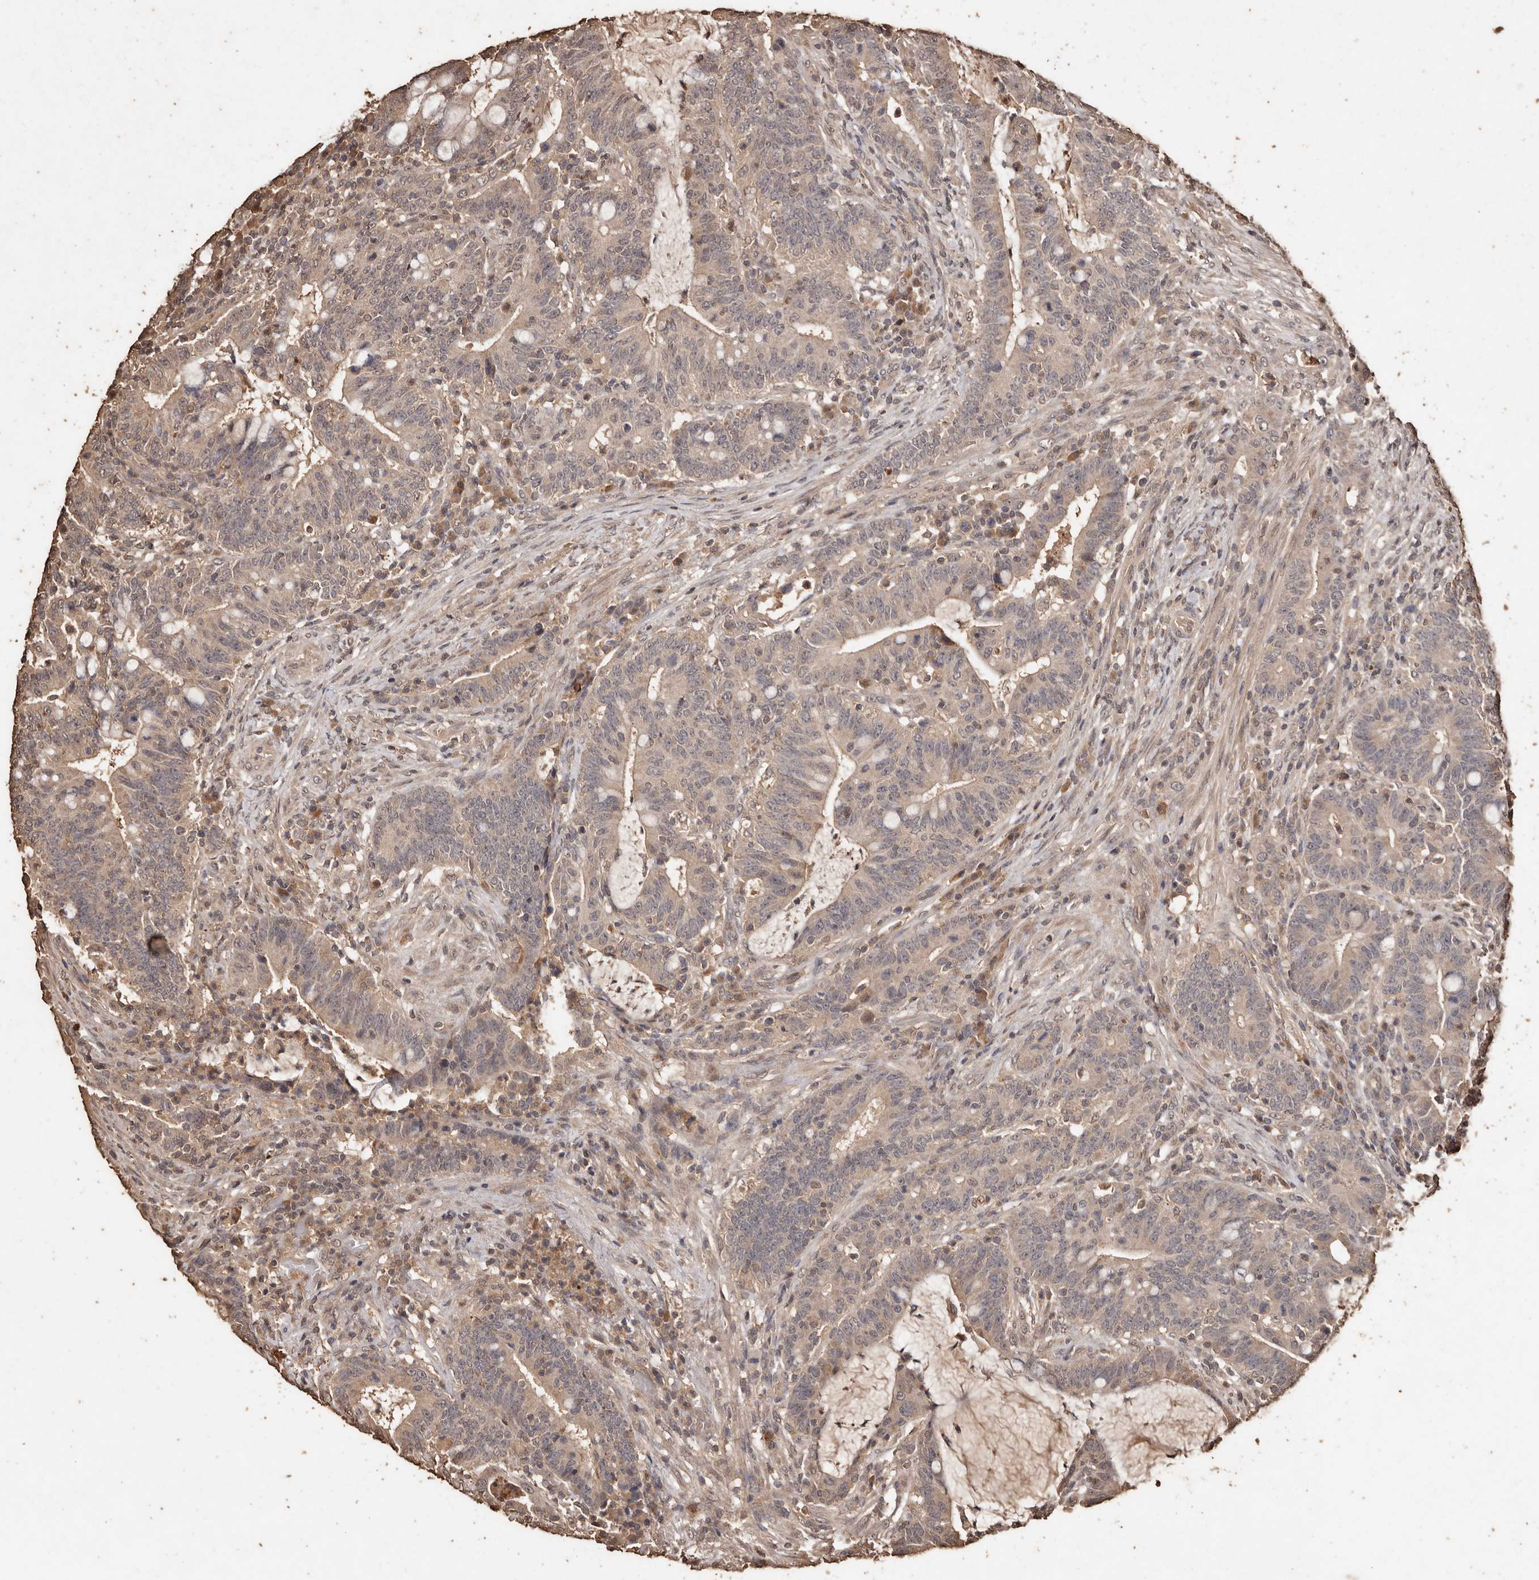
{"staining": {"intensity": "weak", "quantity": ">75%", "location": "cytoplasmic/membranous"}, "tissue": "colorectal cancer", "cell_type": "Tumor cells", "image_type": "cancer", "snomed": [{"axis": "morphology", "description": "Adenocarcinoma, NOS"}, {"axis": "topography", "description": "Colon"}], "caption": "There is low levels of weak cytoplasmic/membranous positivity in tumor cells of colorectal adenocarcinoma, as demonstrated by immunohistochemical staining (brown color).", "gene": "PKDCC", "patient": {"sex": "female", "age": 66}}